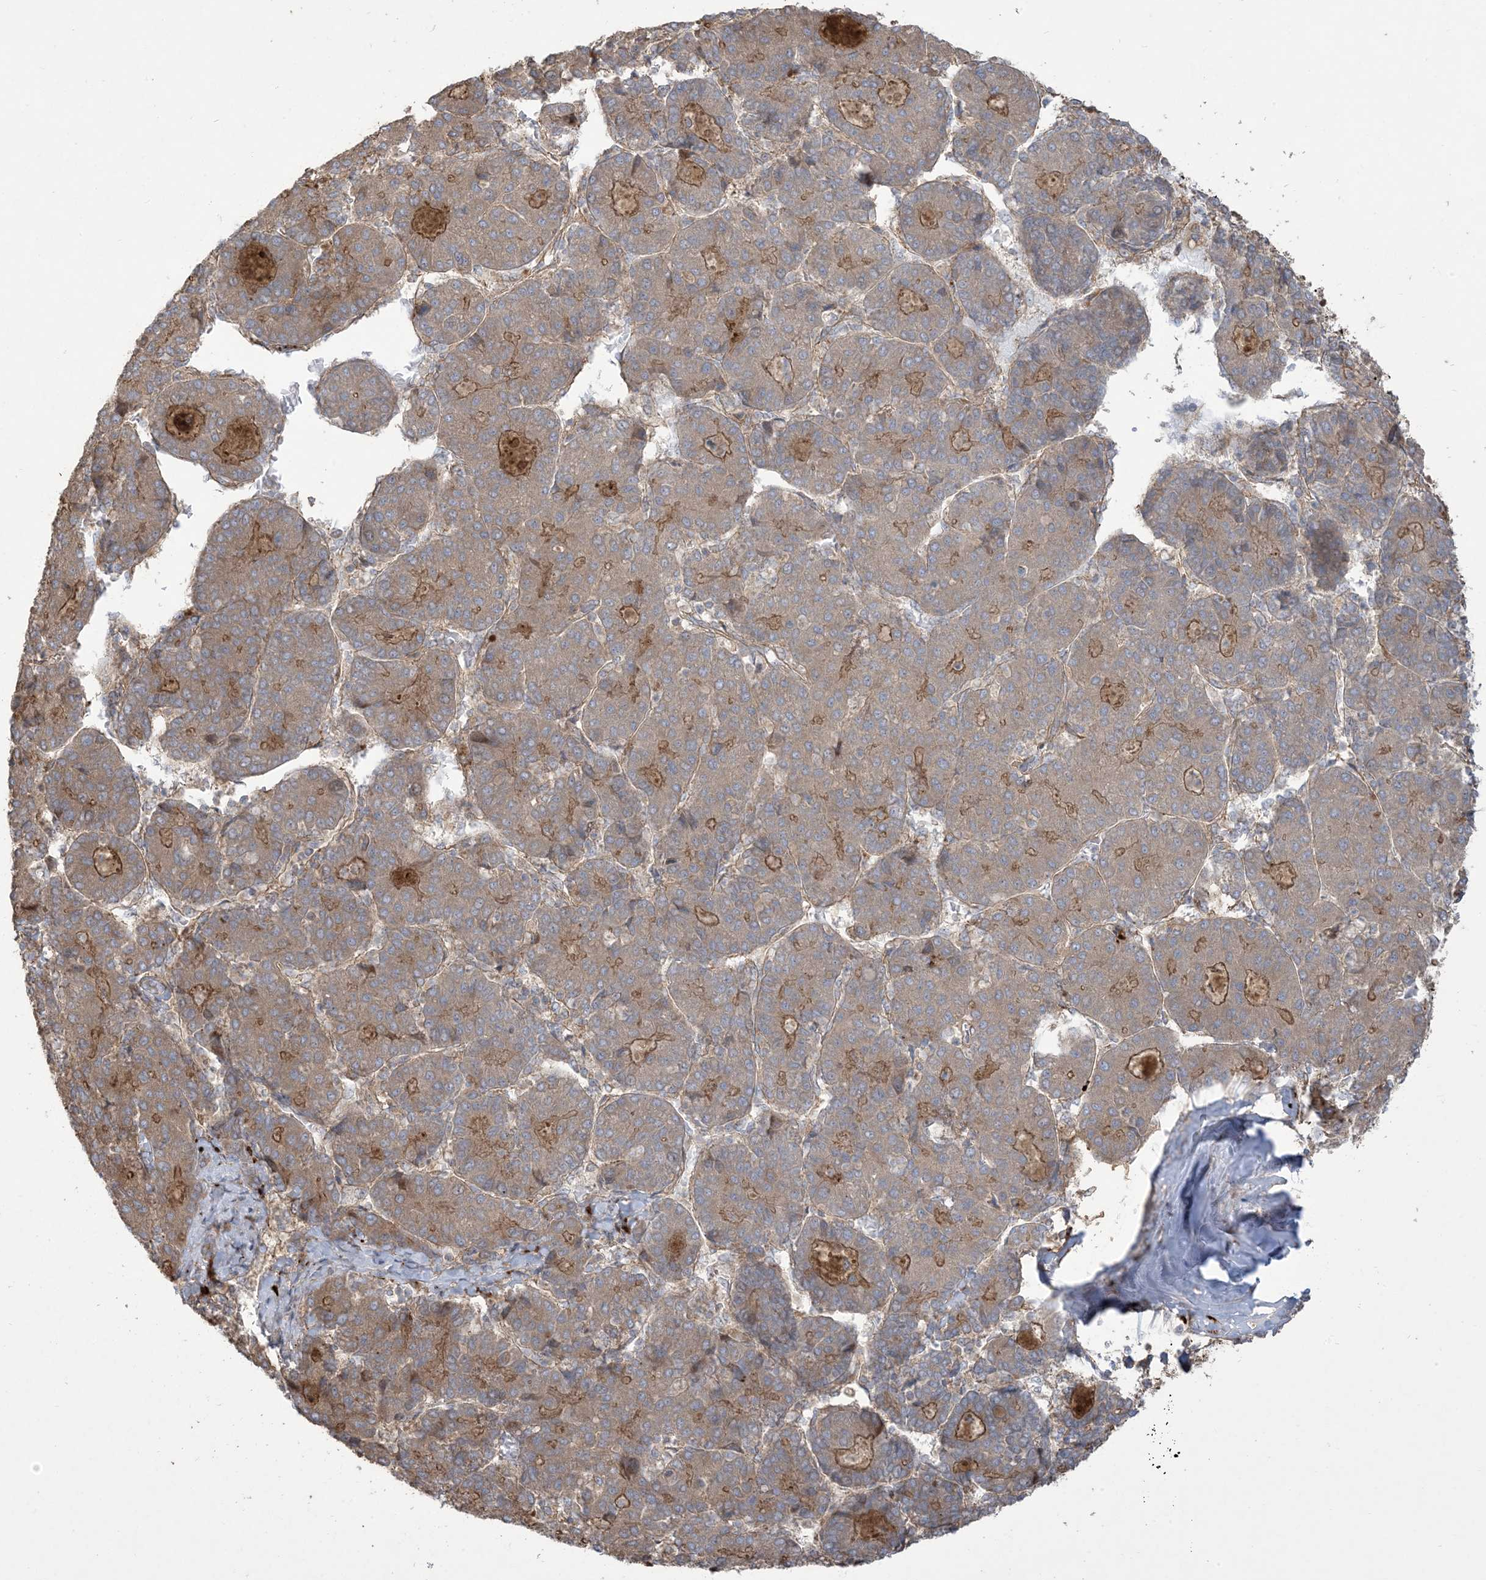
{"staining": {"intensity": "moderate", "quantity": "25%-75%", "location": "cytoplasmic/membranous"}, "tissue": "liver cancer", "cell_type": "Tumor cells", "image_type": "cancer", "snomed": [{"axis": "morphology", "description": "Carcinoma, Hepatocellular, NOS"}, {"axis": "topography", "description": "Liver"}], "caption": "Protein analysis of liver cancer (hepatocellular carcinoma) tissue reveals moderate cytoplasmic/membranous staining in approximately 25%-75% of tumor cells.", "gene": "KLHL18", "patient": {"sex": "male", "age": 65}}